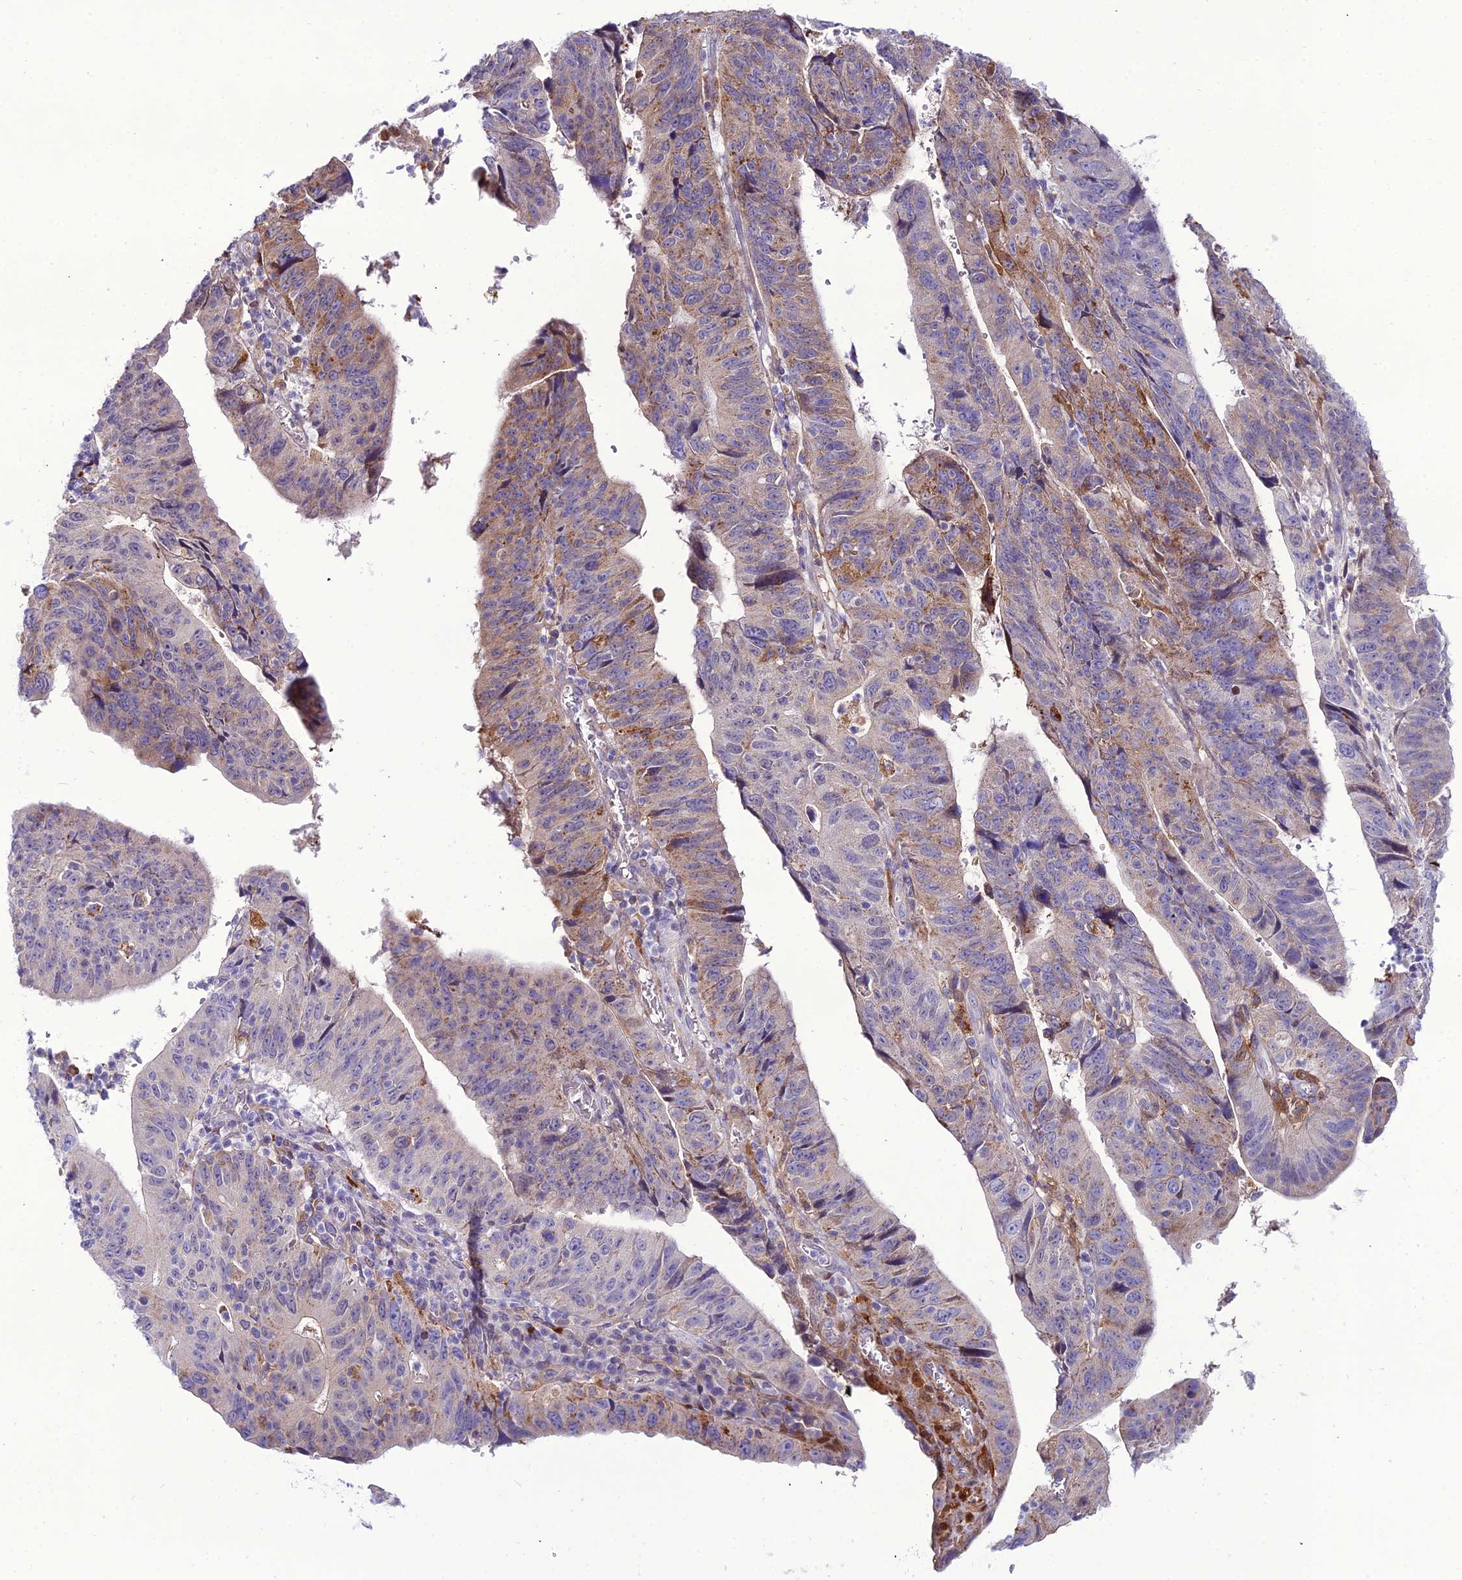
{"staining": {"intensity": "moderate", "quantity": "<25%", "location": "cytoplasmic/membranous"}, "tissue": "stomach cancer", "cell_type": "Tumor cells", "image_type": "cancer", "snomed": [{"axis": "morphology", "description": "Adenocarcinoma, NOS"}, {"axis": "topography", "description": "Stomach"}], "caption": "Immunohistochemistry (IHC) photomicrograph of neoplastic tissue: human stomach adenocarcinoma stained using IHC displays low levels of moderate protein expression localized specifically in the cytoplasmic/membranous of tumor cells, appearing as a cytoplasmic/membranous brown color.", "gene": "MB21D2", "patient": {"sex": "male", "age": 59}}